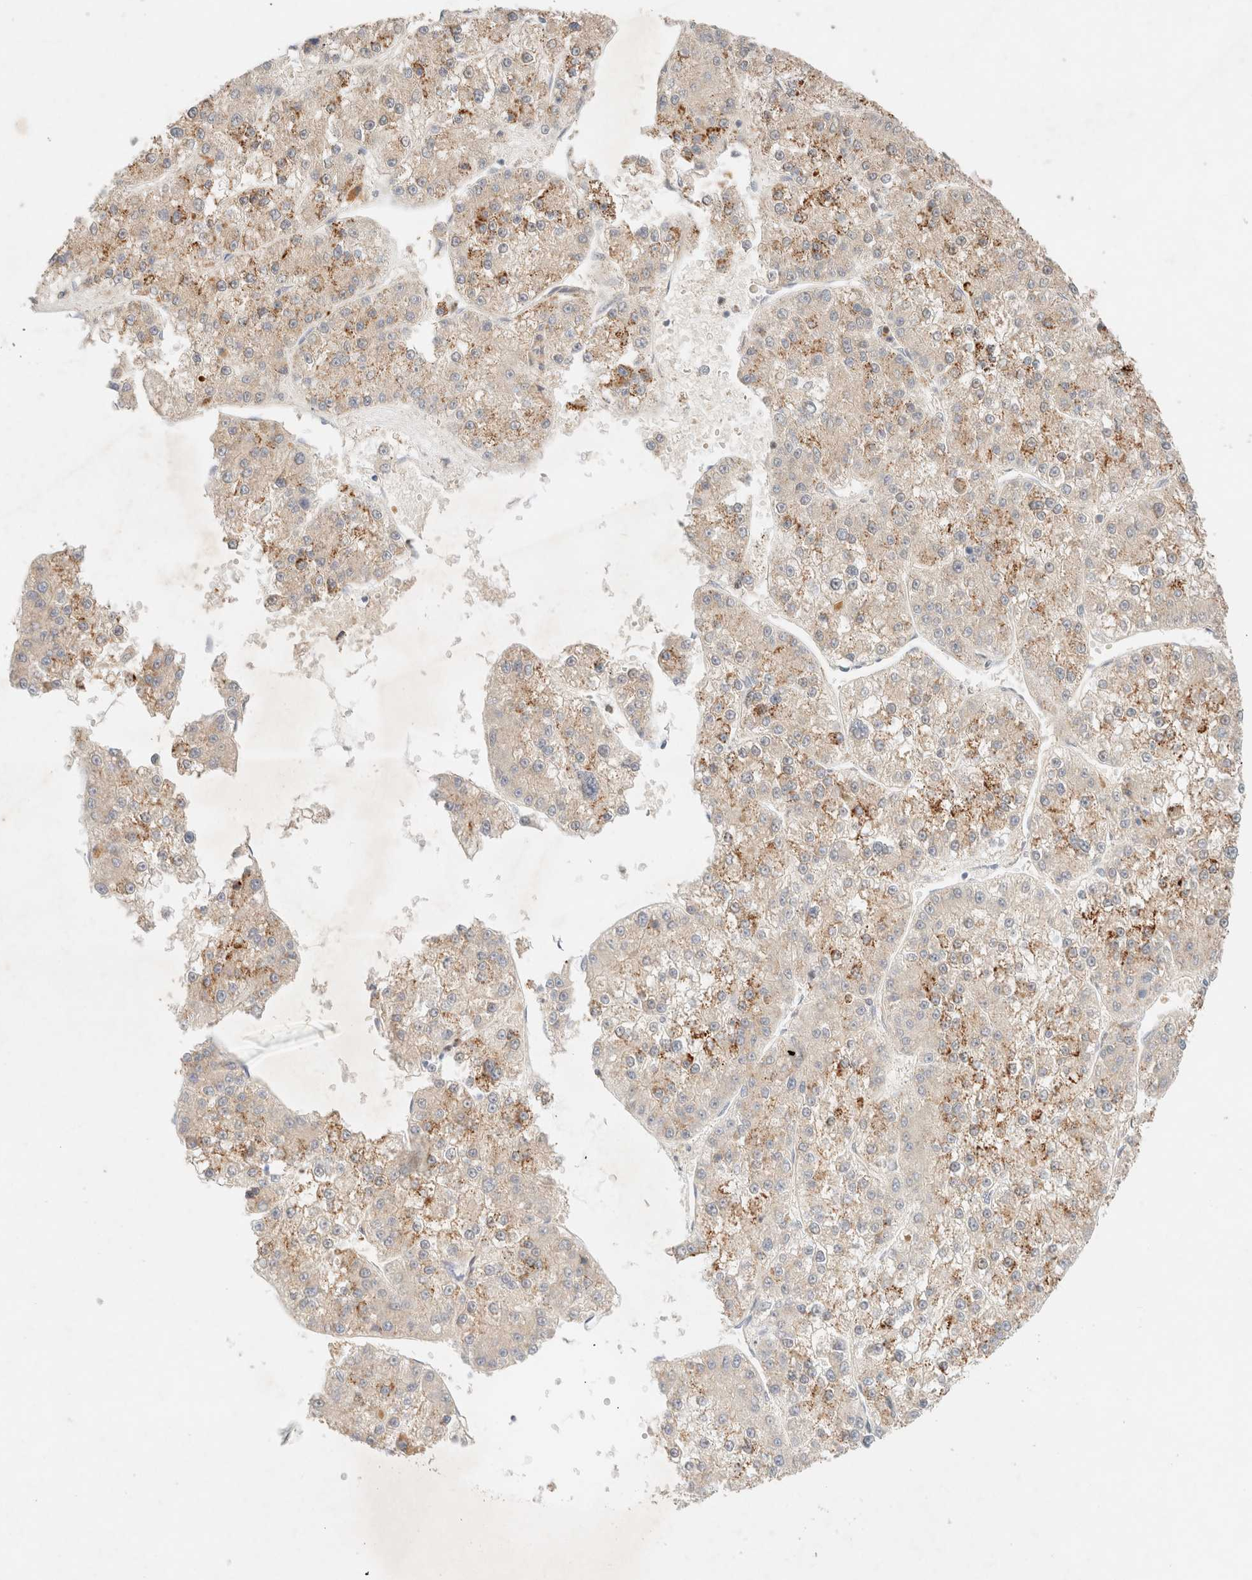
{"staining": {"intensity": "weak", "quantity": ">75%", "location": "cytoplasmic/membranous"}, "tissue": "liver cancer", "cell_type": "Tumor cells", "image_type": "cancer", "snomed": [{"axis": "morphology", "description": "Carcinoma, Hepatocellular, NOS"}, {"axis": "topography", "description": "Liver"}], "caption": "Protein staining reveals weak cytoplasmic/membranous staining in approximately >75% of tumor cells in liver hepatocellular carcinoma.", "gene": "SGSM2", "patient": {"sex": "female", "age": 73}}